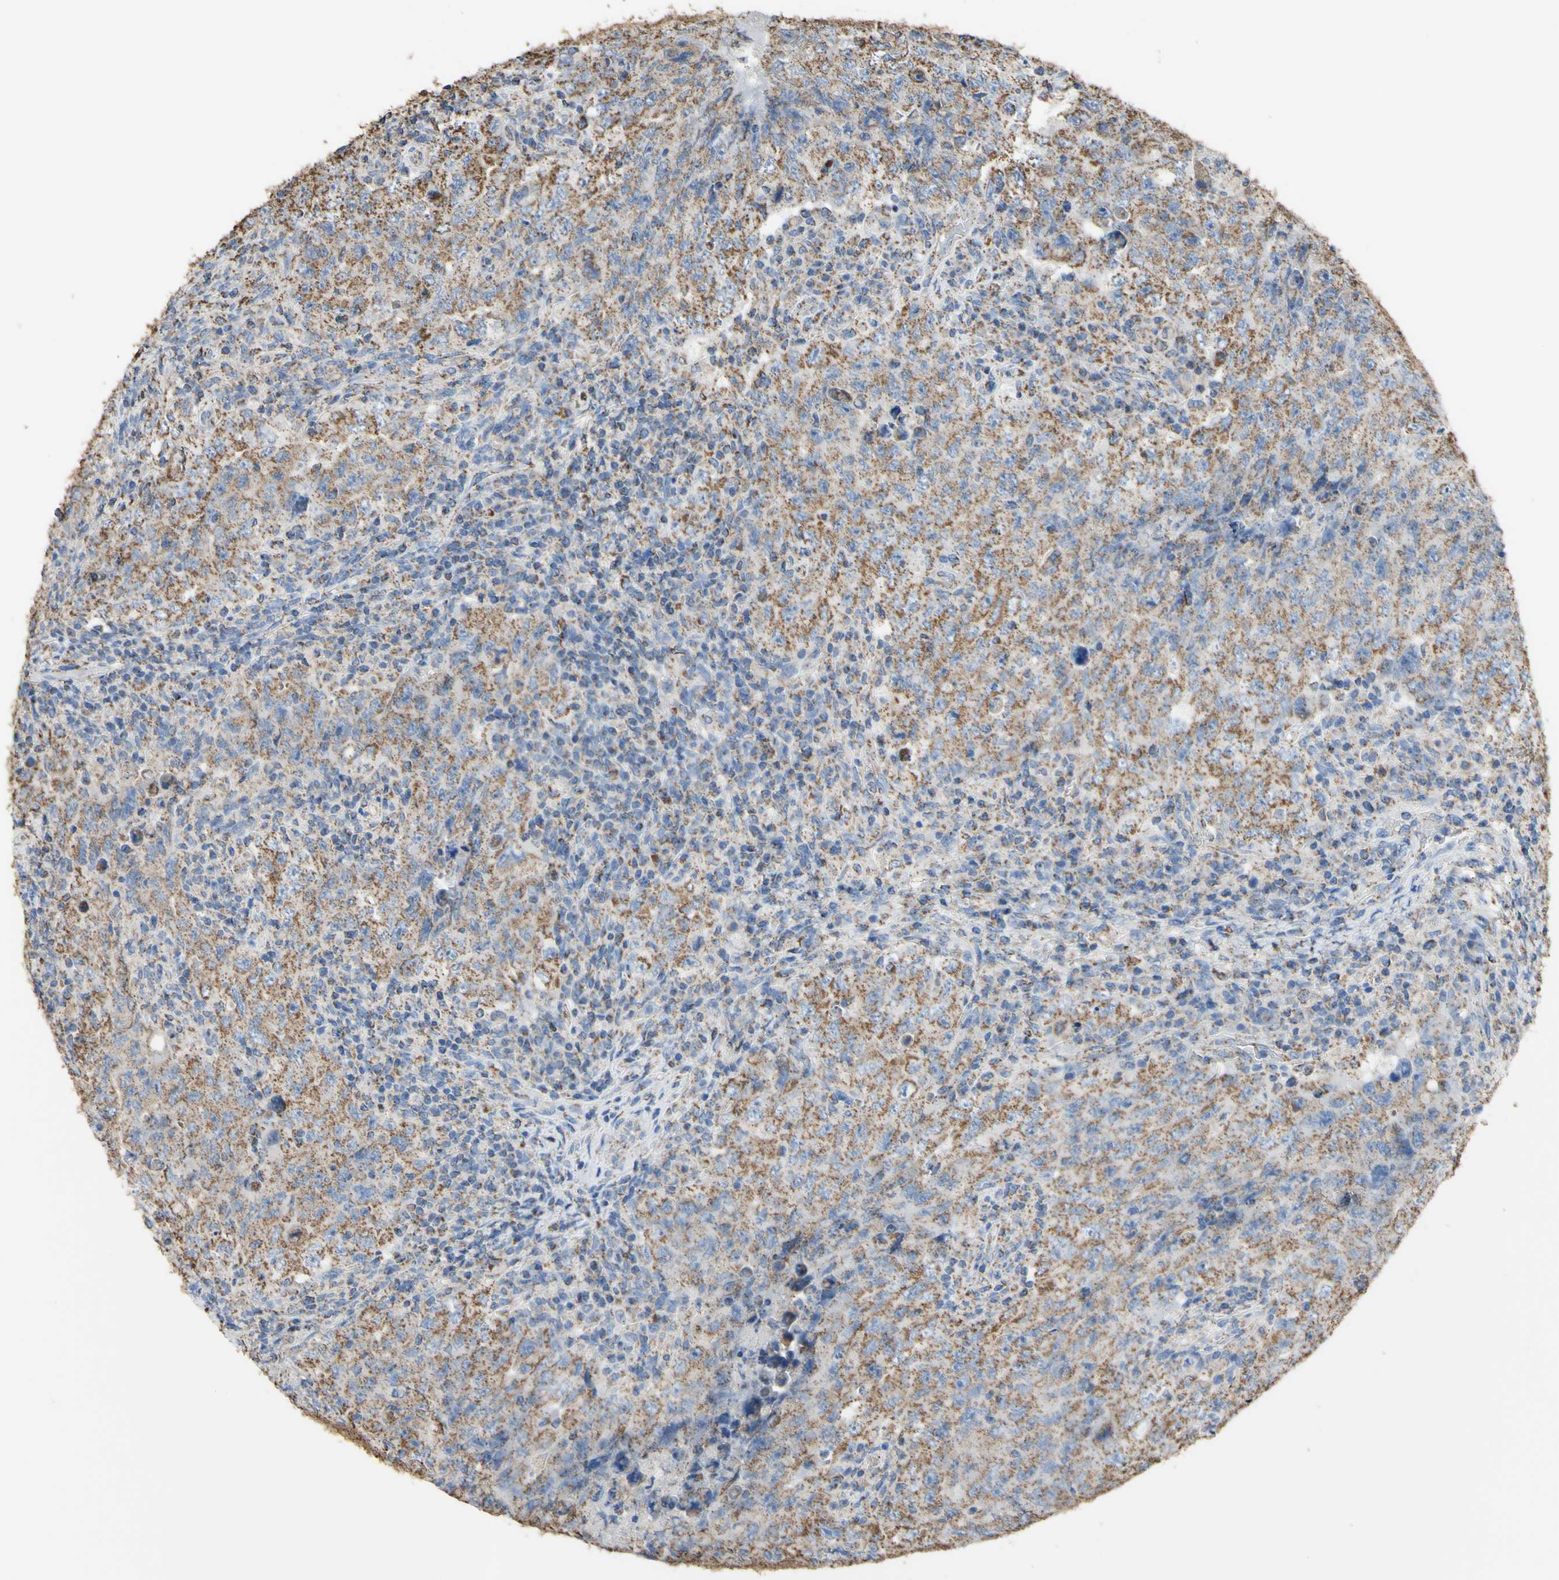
{"staining": {"intensity": "moderate", "quantity": ">75%", "location": "cytoplasmic/membranous"}, "tissue": "testis cancer", "cell_type": "Tumor cells", "image_type": "cancer", "snomed": [{"axis": "morphology", "description": "Carcinoma, Embryonal, NOS"}, {"axis": "topography", "description": "Testis"}], "caption": "Testis embryonal carcinoma was stained to show a protein in brown. There is medium levels of moderate cytoplasmic/membranous expression in about >75% of tumor cells. Ihc stains the protein in brown and the nuclei are stained blue.", "gene": "CMKLR2", "patient": {"sex": "male", "age": 26}}